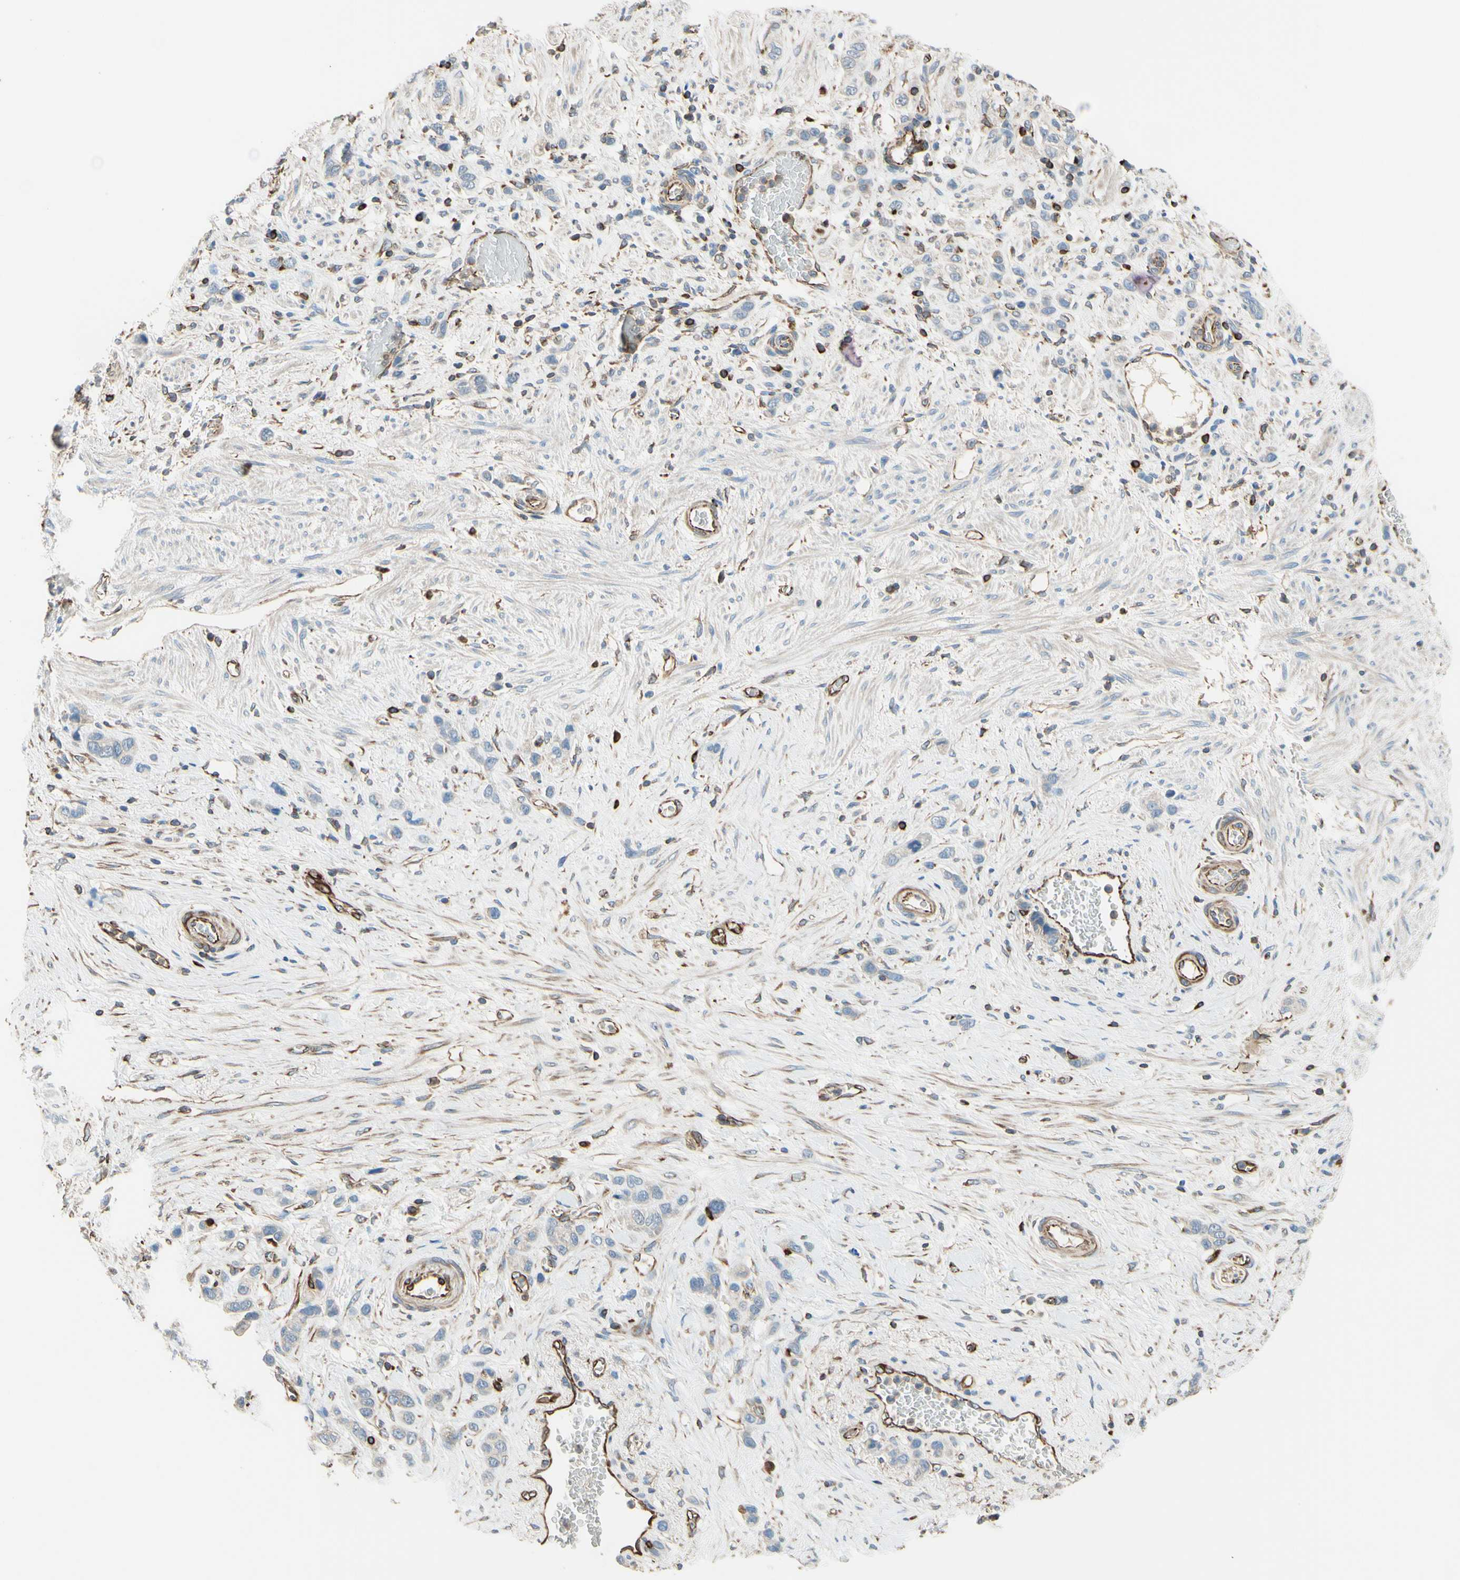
{"staining": {"intensity": "negative", "quantity": "none", "location": "none"}, "tissue": "stomach cancer", "cell_type": "Tumor cells", "image_type": "cancer", "snomed": [{"axis": "morphology", "description": "Adenocarcinoma, NOS"}, {"axis": "morphology", "description": "Adenocarcinoma, High grade"}, {"axis": "topography", "description": "Stomach, upper"}, {"axis": "topography", "description": "Stomach, lower"}], "caption": "This is a photomicrograph of immunohistochemistry (IHC) staining of stomach cancer, which shows no positivity in tumor cells.", "gene": "TRAF2", "patient": {"sex": "female", "age": 65}}